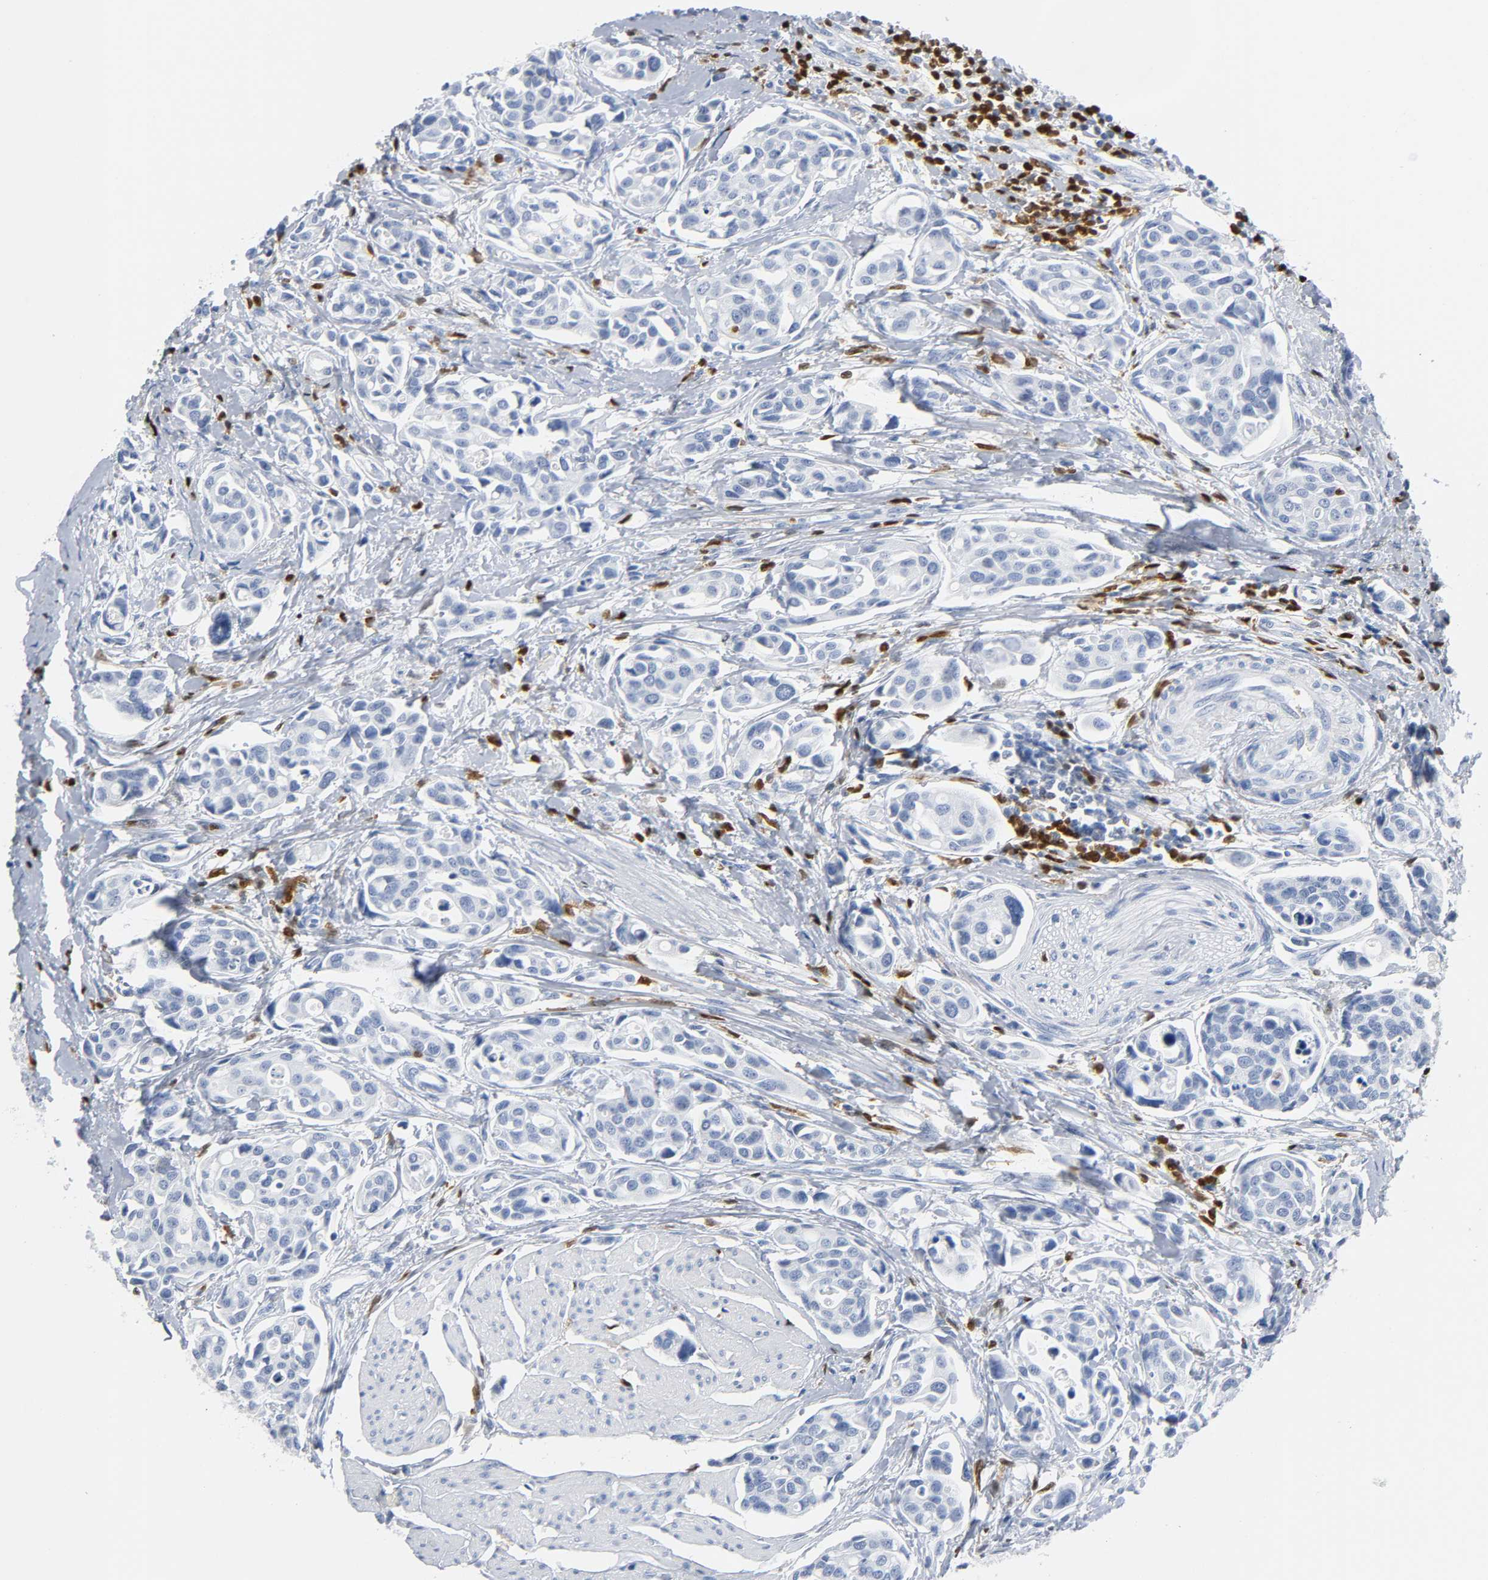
{"staining": {"intensity": "negative", "quantity": "none", "location": "none"}, "tissue": "urothelial cancer", "cell_type": "Tumor cells", "image_type": "cancer", "snomed": [{"axis": "morphology", "description": "Urothelial carcinoma, High grade"}, {"axis": "topography", "description": "Urinary bladder"}], "caption": "Immunohistochemistry (IHC) histopathology image of neoplastic tissue: urothelial cancer stained with DAB reveals no significant protein positivity in tumor cells.", "gene": "DOK2", "patient": {"sex": "male", "age": 78}}